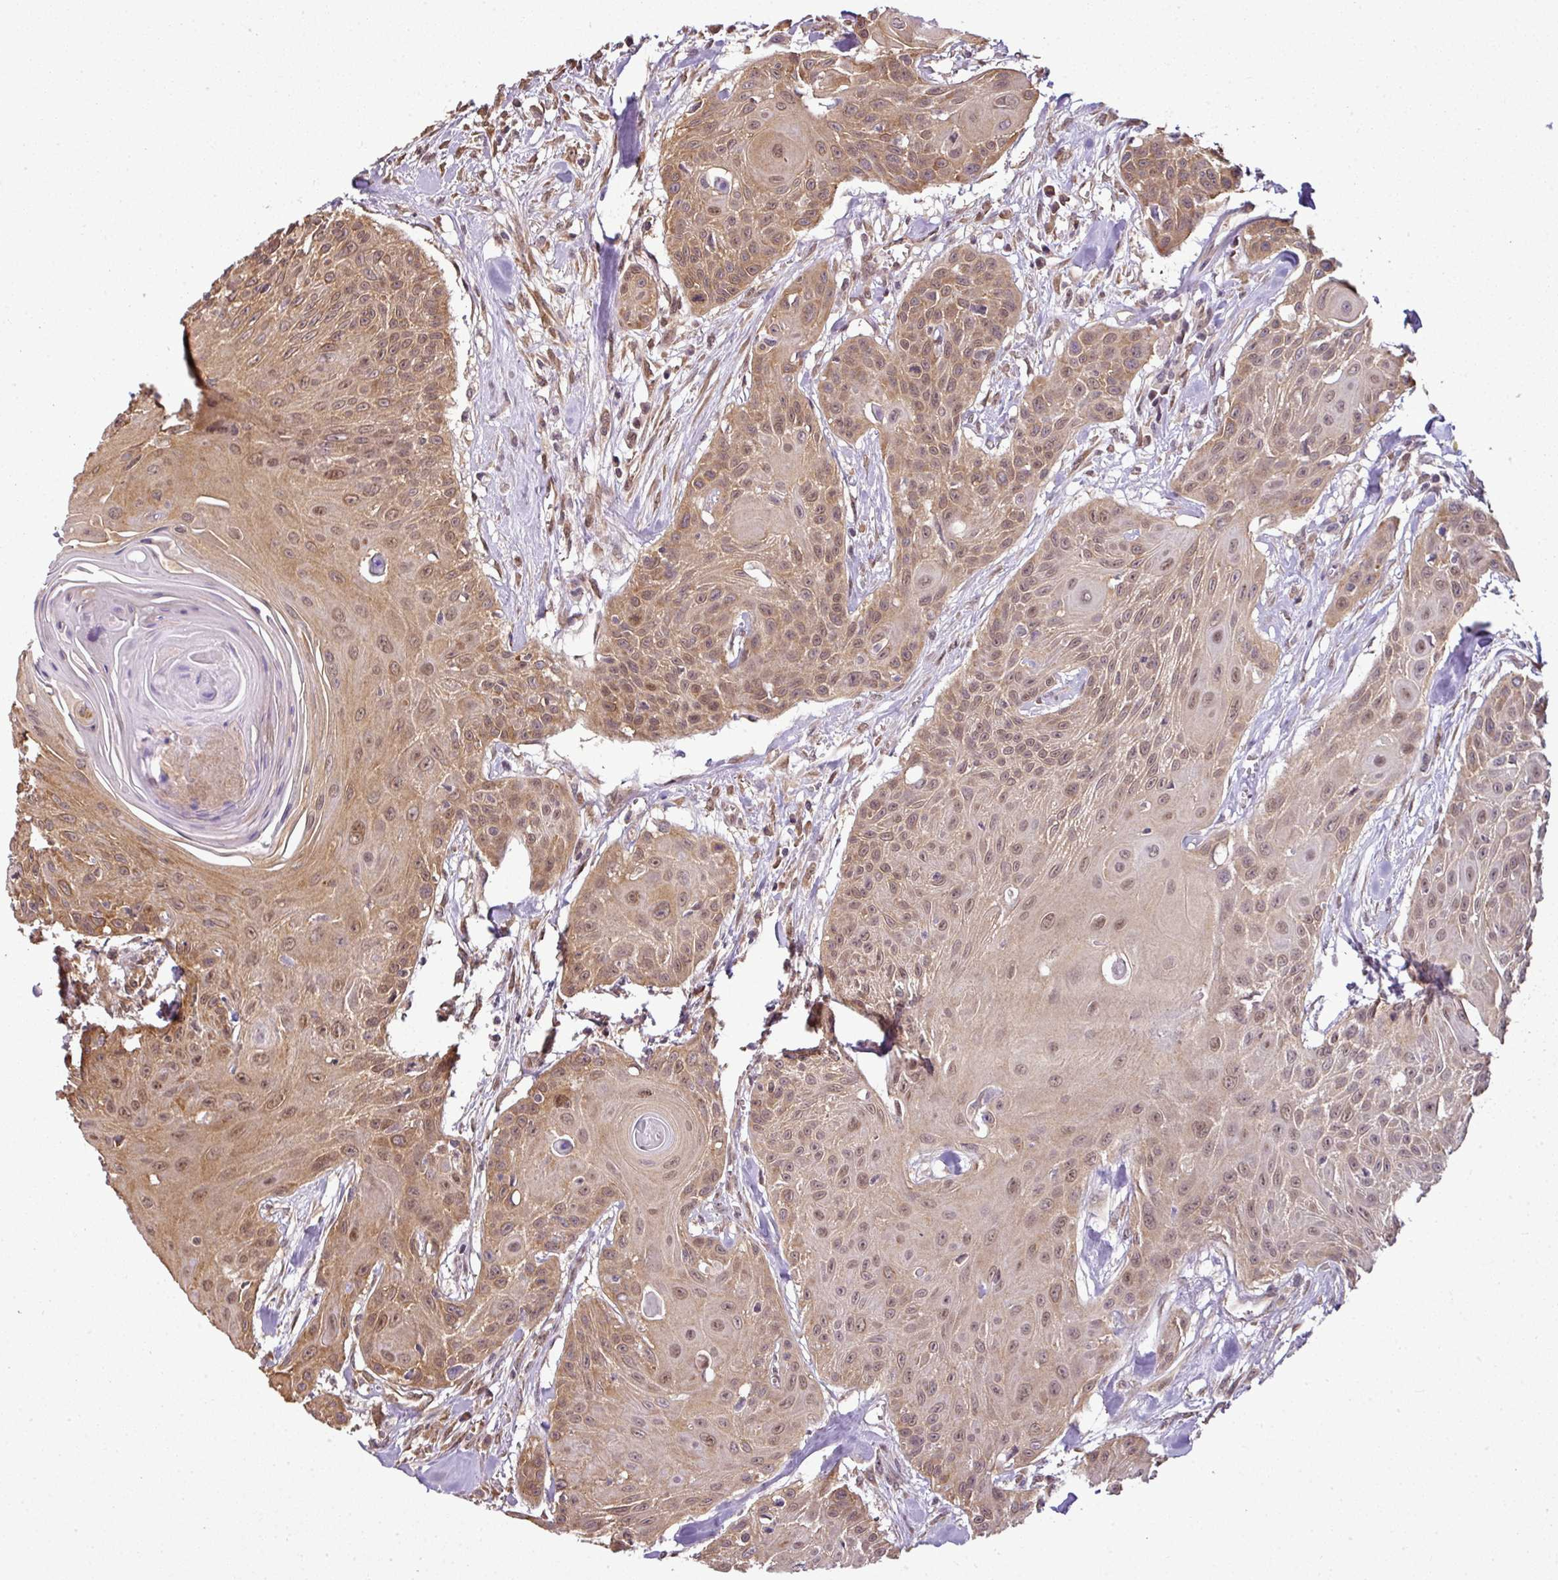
{"staining": {"intensity": "moderate", "quantity": ">75%", "location": "cytoplasmic/membranous,nuclear"}, "tissue": "head and neck cancer", "cell_type": "Tumor cells", "image_type": "cancer", "snomed": [{"axis": "morphology", "description": "Squamous cell carcinoma, NOS"}, {"axis": "topography", "description": "Lymph node"}, {"axis": "topography", "description": "Salivary gland"}, {"axis": "topography", "description": "Head-Neck"}], "caption": "An image of human head and neck squamous cell carcinoma stained for a protein exhibits moderate cytoplasmic/membranous and nuclear brown staining in tumor cells.", "gene": "RBM4B", "patient": {"sex": "female", "age": 74}}